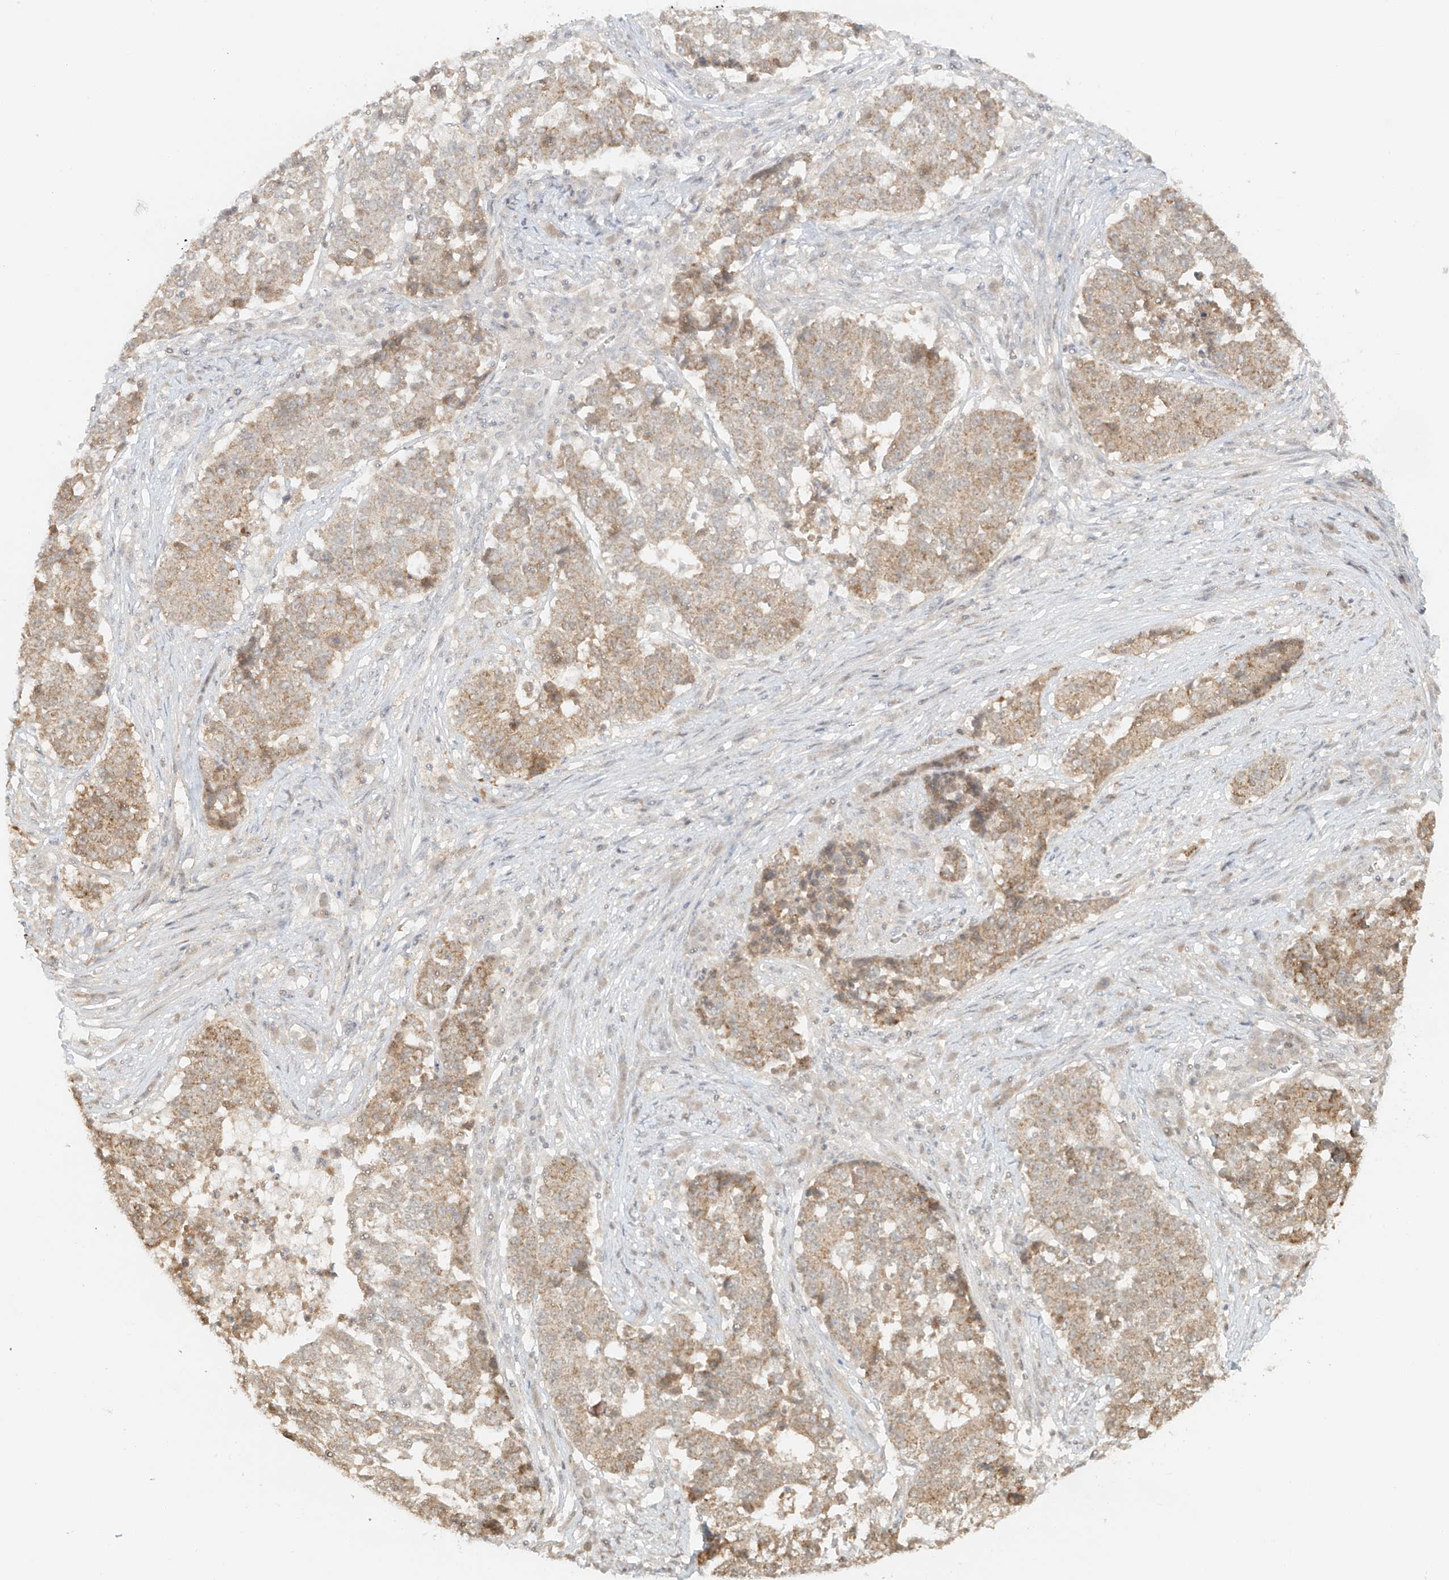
{"staining": {"intensity": "moderate", "quantity": ">75%", "location": "cytoplasmic/membranous"}, "tissue": "stomach cancer", "cell_type": "Tumor cells", "image_type": "cancer", "snomed": [{"axis": "morphology", "description": "Adenocarcinoma, NOS"}, {"axis": "topography", "description": "Stomach"}], "caption": "Protein analysis of adenocarcinoma (stomach) tissue exhibits moderate cytoplasmic/membranous positivity in about >75% of tumor cells. The staining is performed using DAB brown chromogen to label protein expression. The nuclei are counter-stained blue using hematoxylin.", "gene": "MIPEP", "patient": {"sex": "male", "age": 59}}